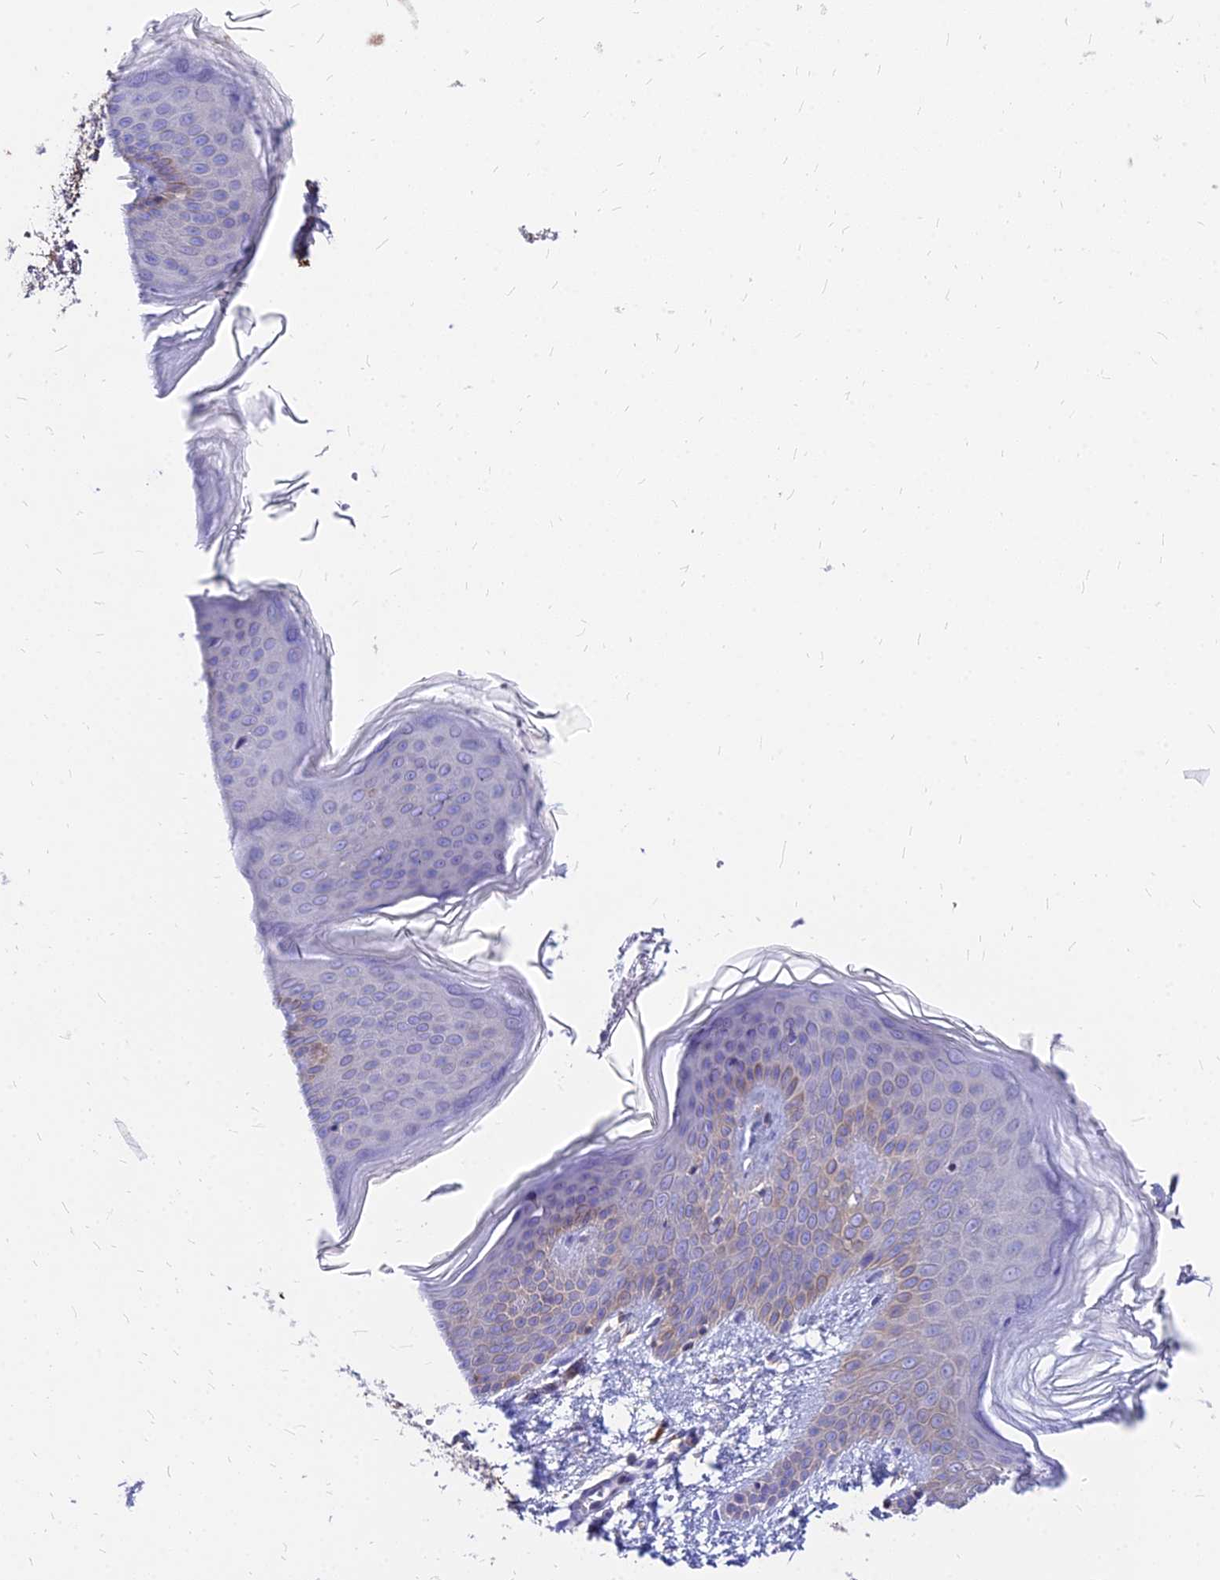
{"staining": {"intensity": "negative", "quantity": "none", "location": "none"}, "tissue": "skin", "cell_type": "Fibroblasts", "image_type": "normal", "snomed": [{"axis": "morphology", "description": "Normal tissue, NOS"}, {"axis": "topography", "description": "Skin"}], "caption": "Protein analysis of unremarkable skin demonstrates no significant staining in fibroblasts.", "gene": "ACSM6", "patient": {"sex": "male", "age": 36}}